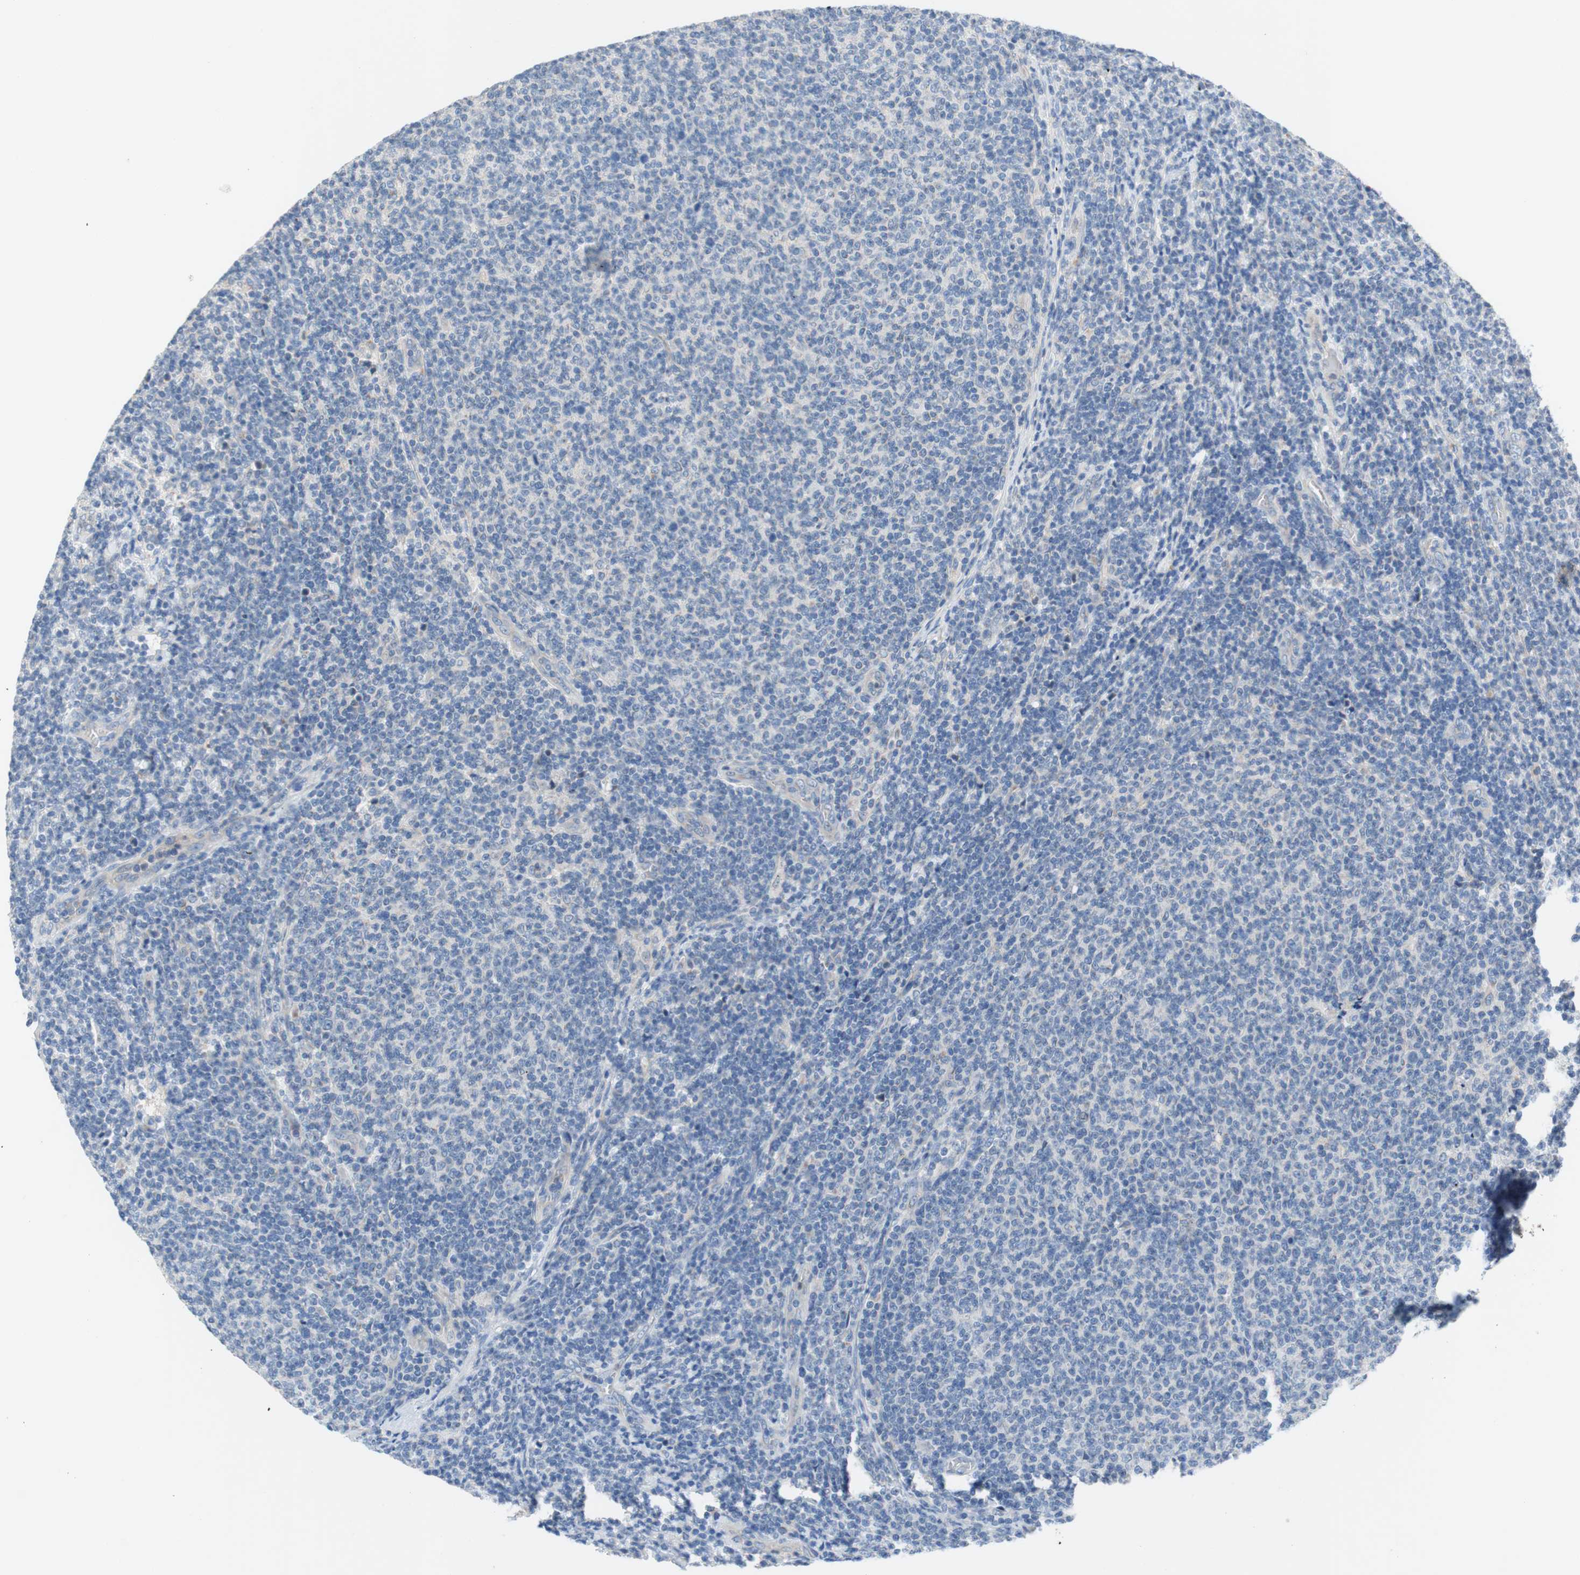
{"staining": {"intensity": "negative", "quantity": "none", "location": "none"}, "tissue": "lymphoma", "cell_type": "Tumor cells", "image_type": "cancer", "snomed": [{"axis": "morphology", "description": "Malignant lymphoma, non-Hodgkin's type, Low grade"}, {"axis": "topography", "description": "Lymph node"}], "caption": "Immunohistochemistry image of malignant lymphoma, non-Hodgkin's type (low-grade) stained for a protein (brown), which displays no positivity in tumor cells.", "gene": "F3", "patient": {"sex": "male", "age": 66}}